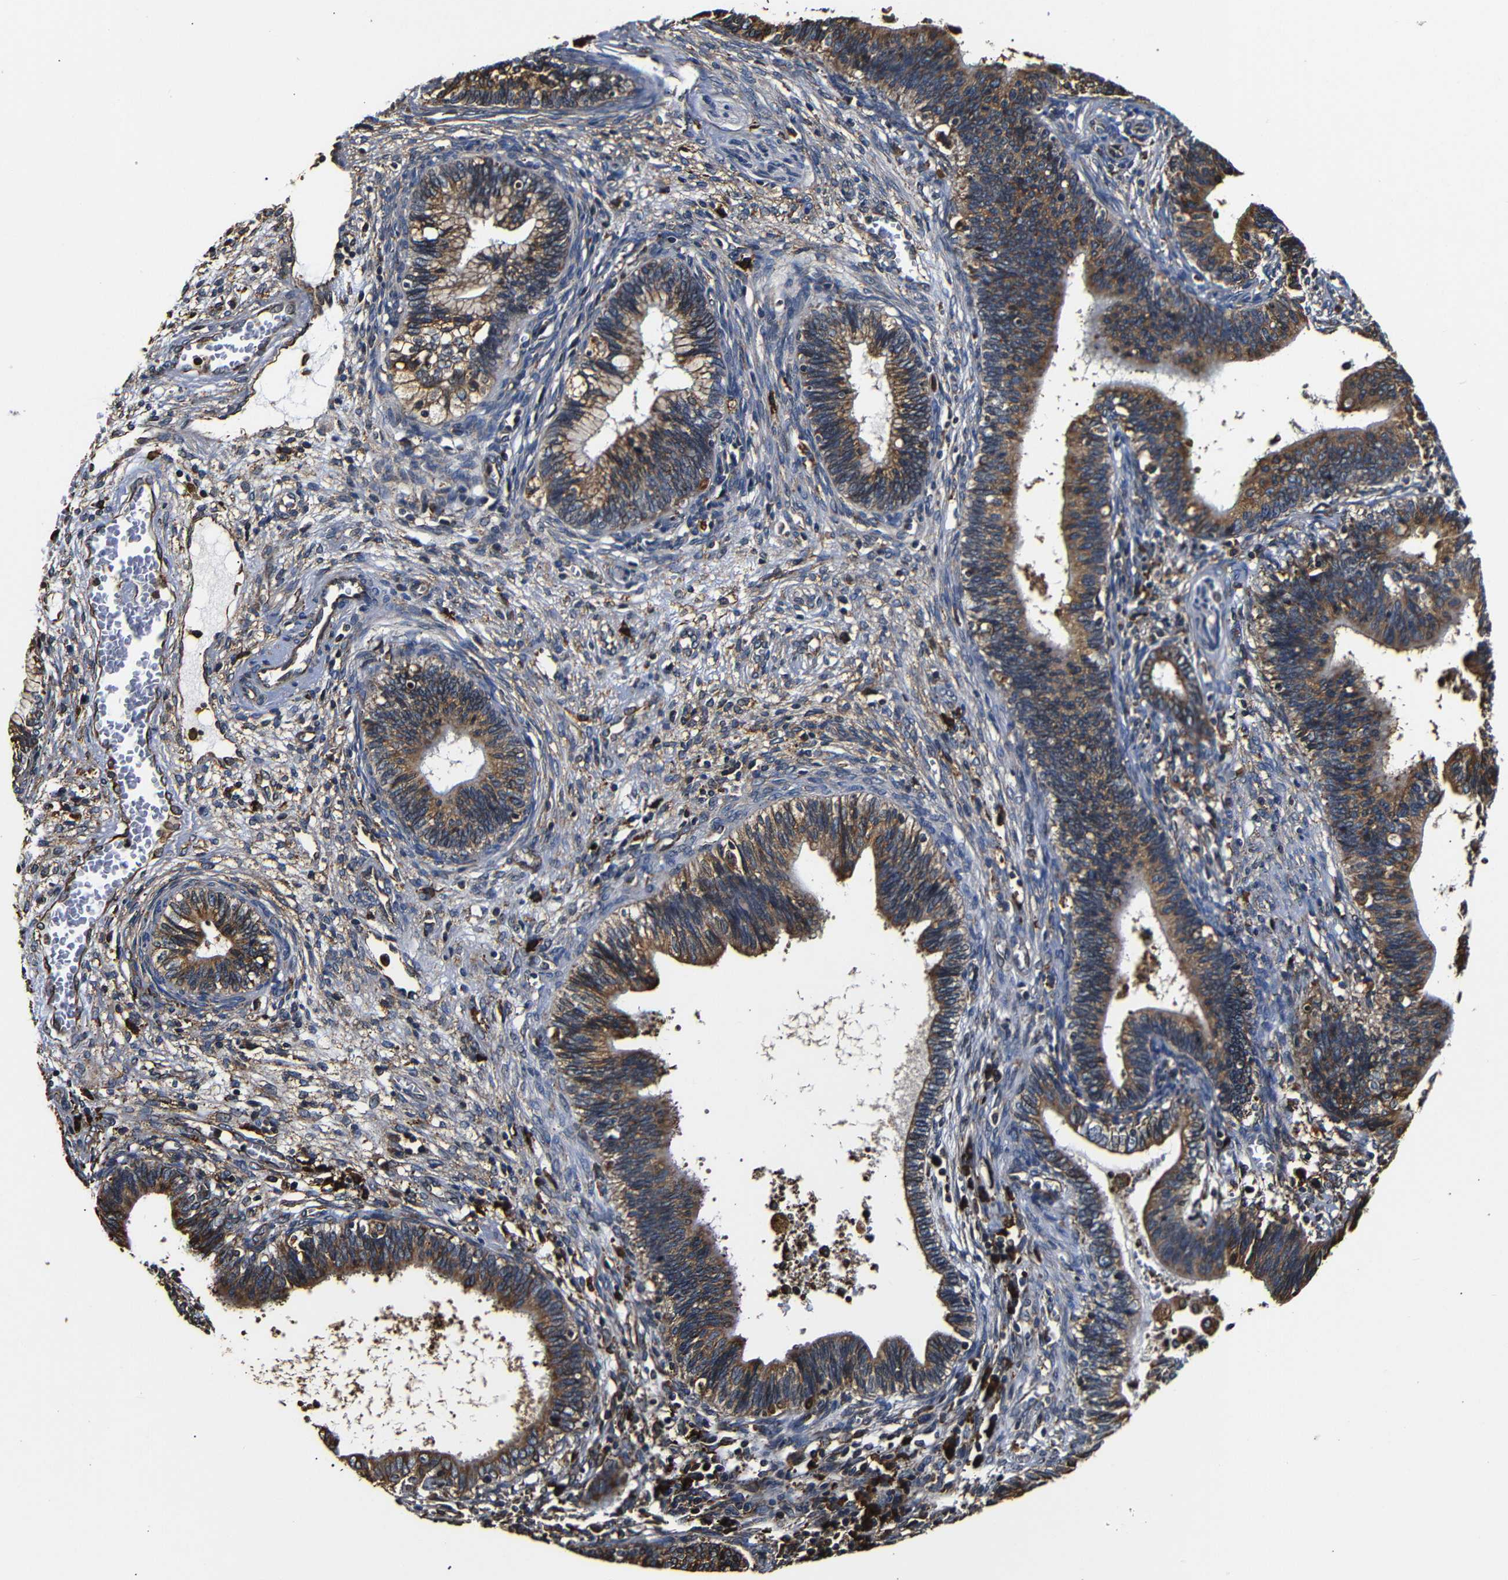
{"staining": {"intensity": "strong", "quantity": ">75%", "location": "cytoplasmic/membranous"}, "tissue": "cervical cancer", "cell_type": "Tumor cells", "image_type": "cancer", "snomed": [{"axis": "morphology", "description": "Adenocarcinoma, NOS"}, {"axis": "topography", "description": "Cervix"}], "caption": "Cervical cancer (adenocarcinoma) tissue displays strong cytoplasmic/membranous positivity in about >75% of tumor cells (Stains: DAB (3,3'-diaminobenzidine) in brown, nuclei in blue, Microscopy: brightfield microscopy at high magnification).", "gene": "HHIP", "patient": {"sex": "female", "age": 44}}